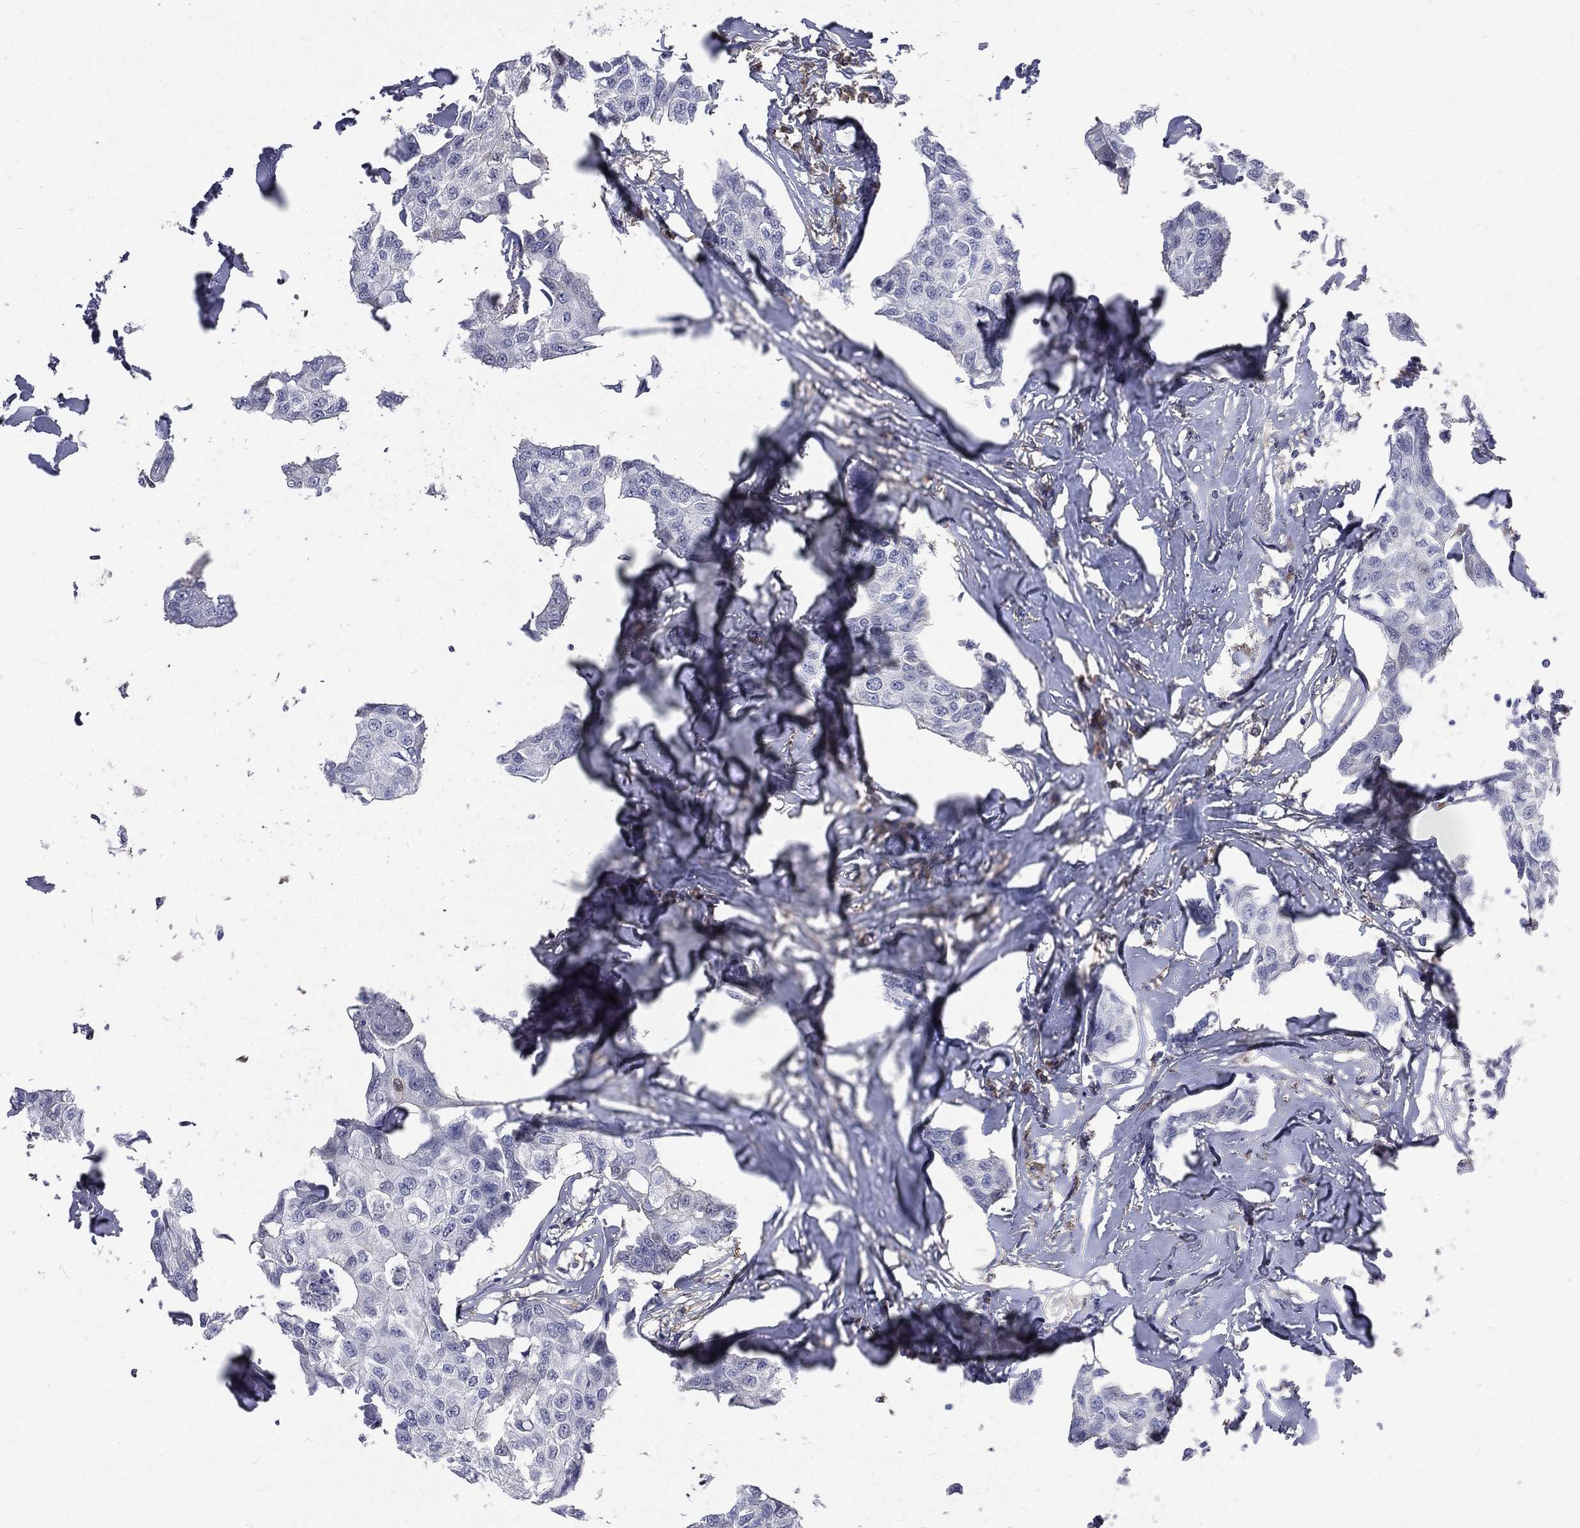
{"staining": {"intensity": "negative", "quantity": "none", "location": "none"}, "tissue": "breast cancer", "cell_type": "Tumor cells", "image_type": "cancer", "snomed": [{"axis": "morphology", "description": "Duct carcinoma"}, {"axis": "topography", "description": "Breast"}], "caption": "DAB immunohistochemical staining of human intraductal carcinoma (breast) displays no significant staining in tumor cells.", "gene": "BASP1", "patient": {"sex": "female", "age": 80}}